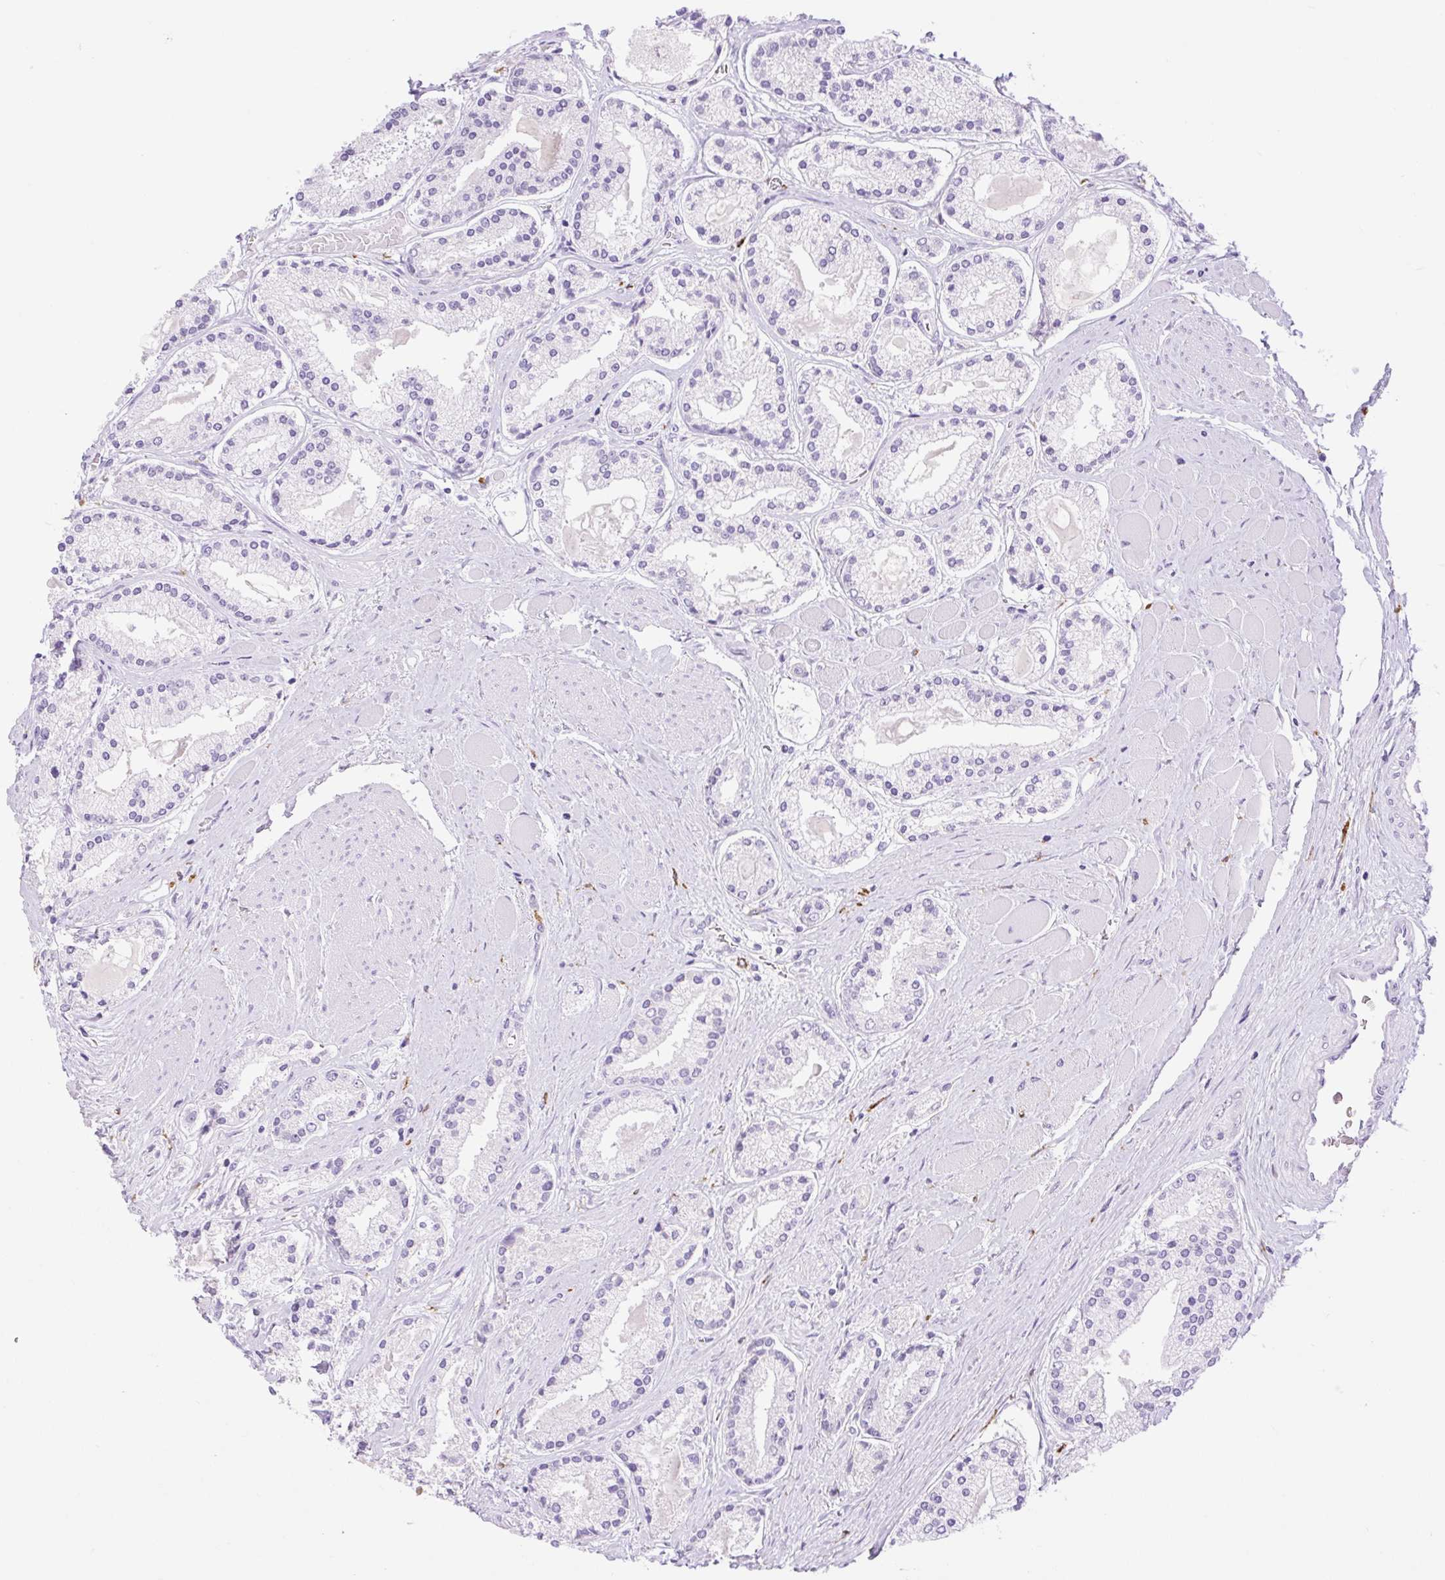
{"staining": {"intensity": "negative", "quantity": "none", "location": "none"}, "tissue": "prostate cancer", "cell_type": "Tumor cells", "image_type": "cancer", "snomed": [{"axis": "morphology", "description": "Adenocarcinoma, High grade"}, {"axis": "topography", "description": "Prostate"}], "caption": "Tumor cells are negative for protein expression in human prostate cancer (high-grade adenocarcinoma).", "gene": "SIGLEC1", "patient": {"sex": "male", "age": 67}}